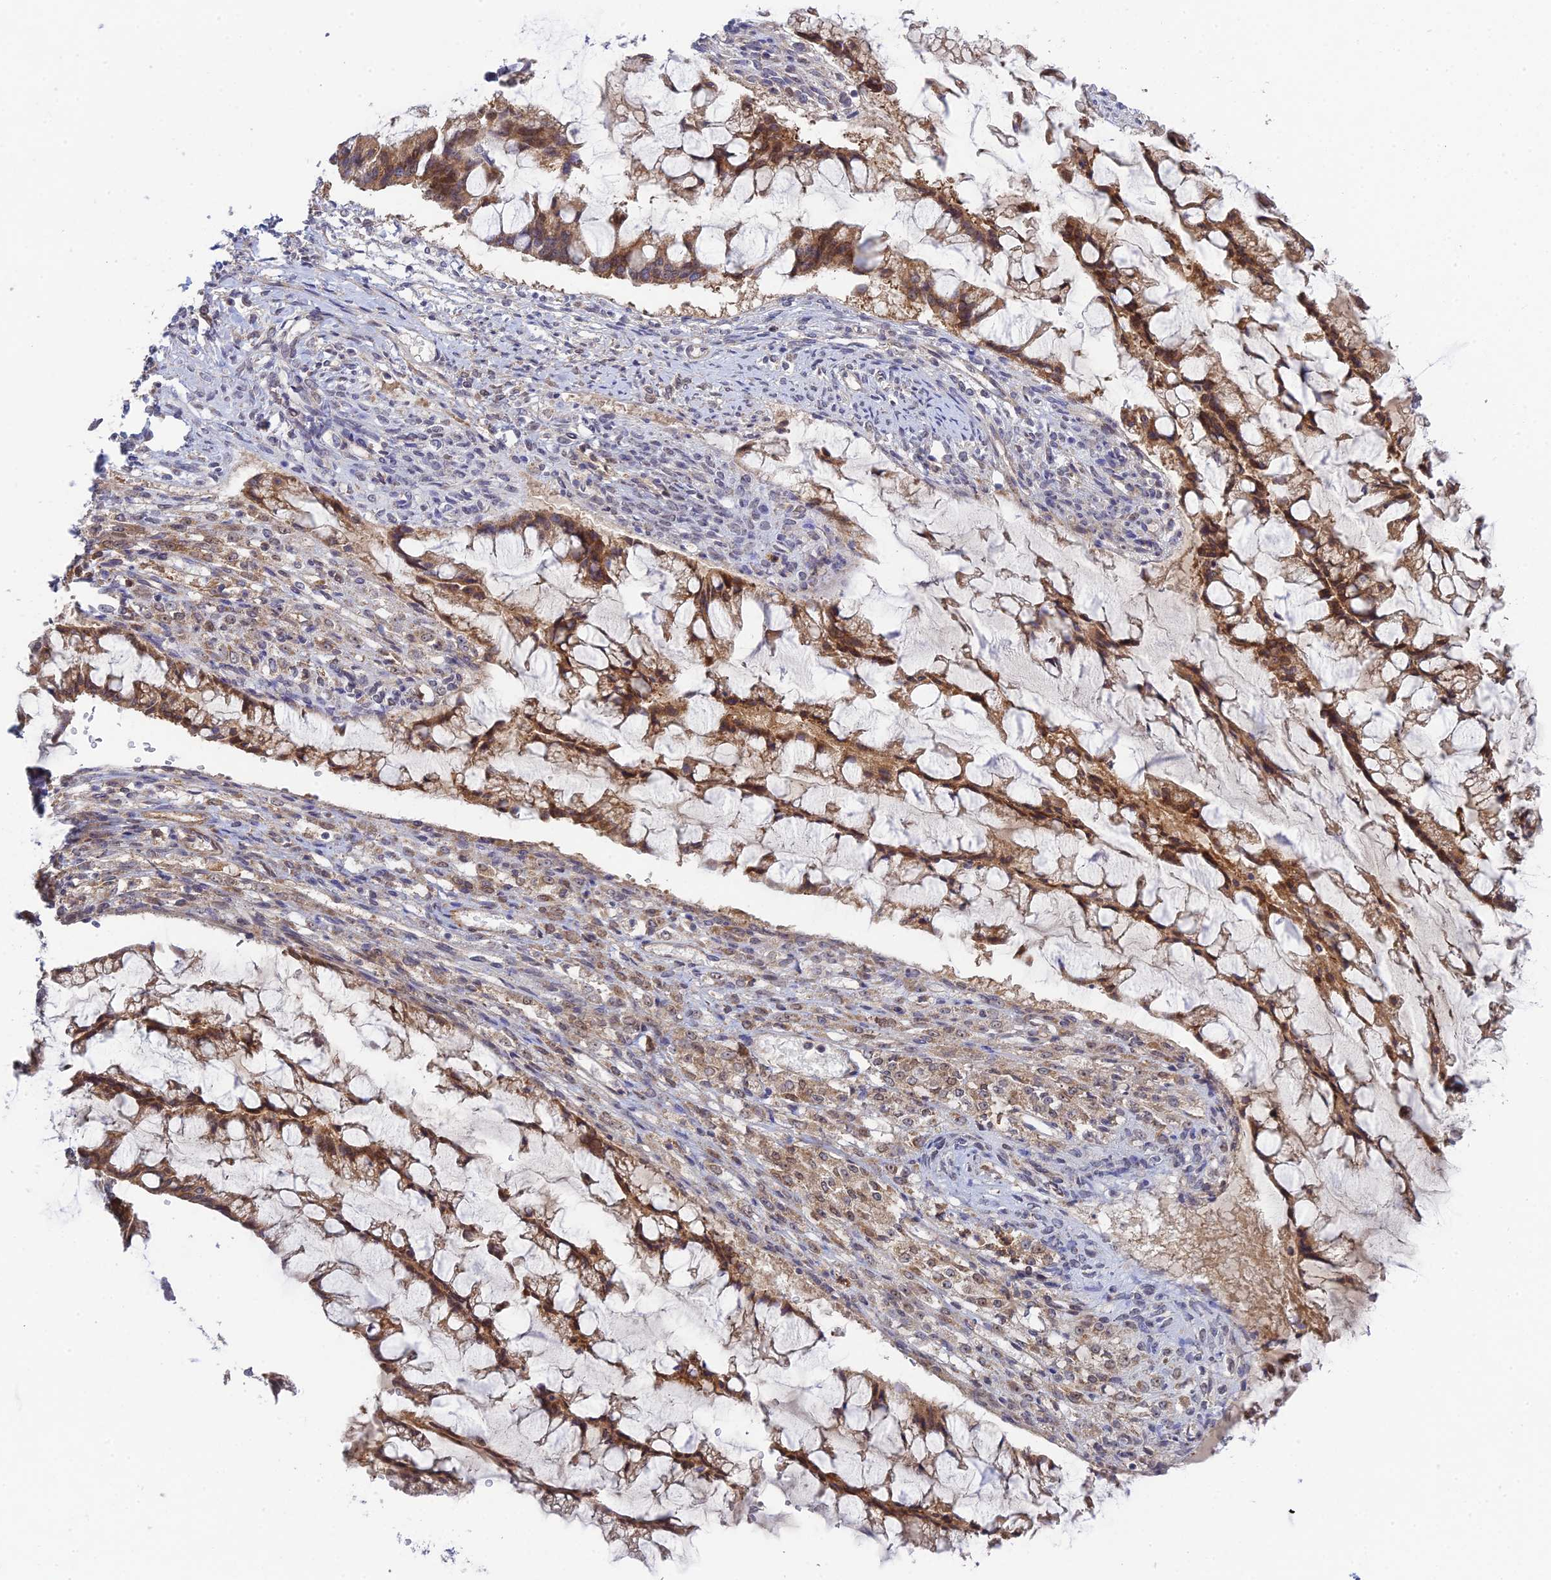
{"staining": {"intensity": "moderate", "quantity": ">75%", "location": "cytoplasmic/membranous"}, "tissue": "ovarian cancer", "cell_type": "Tumor cells", "image_type": "cancer", "snomed": [{"axis": "morphology", "description": "Cystadenocarcinoma, mucinous, NOS"}, {"axis": "topography", "description": "Ovary"}], "caption": "Immunohistochemical staining of human mucinous cystadenocarcinoma (ovarian) reveals medium levels of moderate cytoplasmic/membranous protein positivity in approximately >75% of tumor cells. (IHC, brightfield microscopy, high magnification).", "gene": "INCA1", "patient": {"sex": "female", "age": 73}}